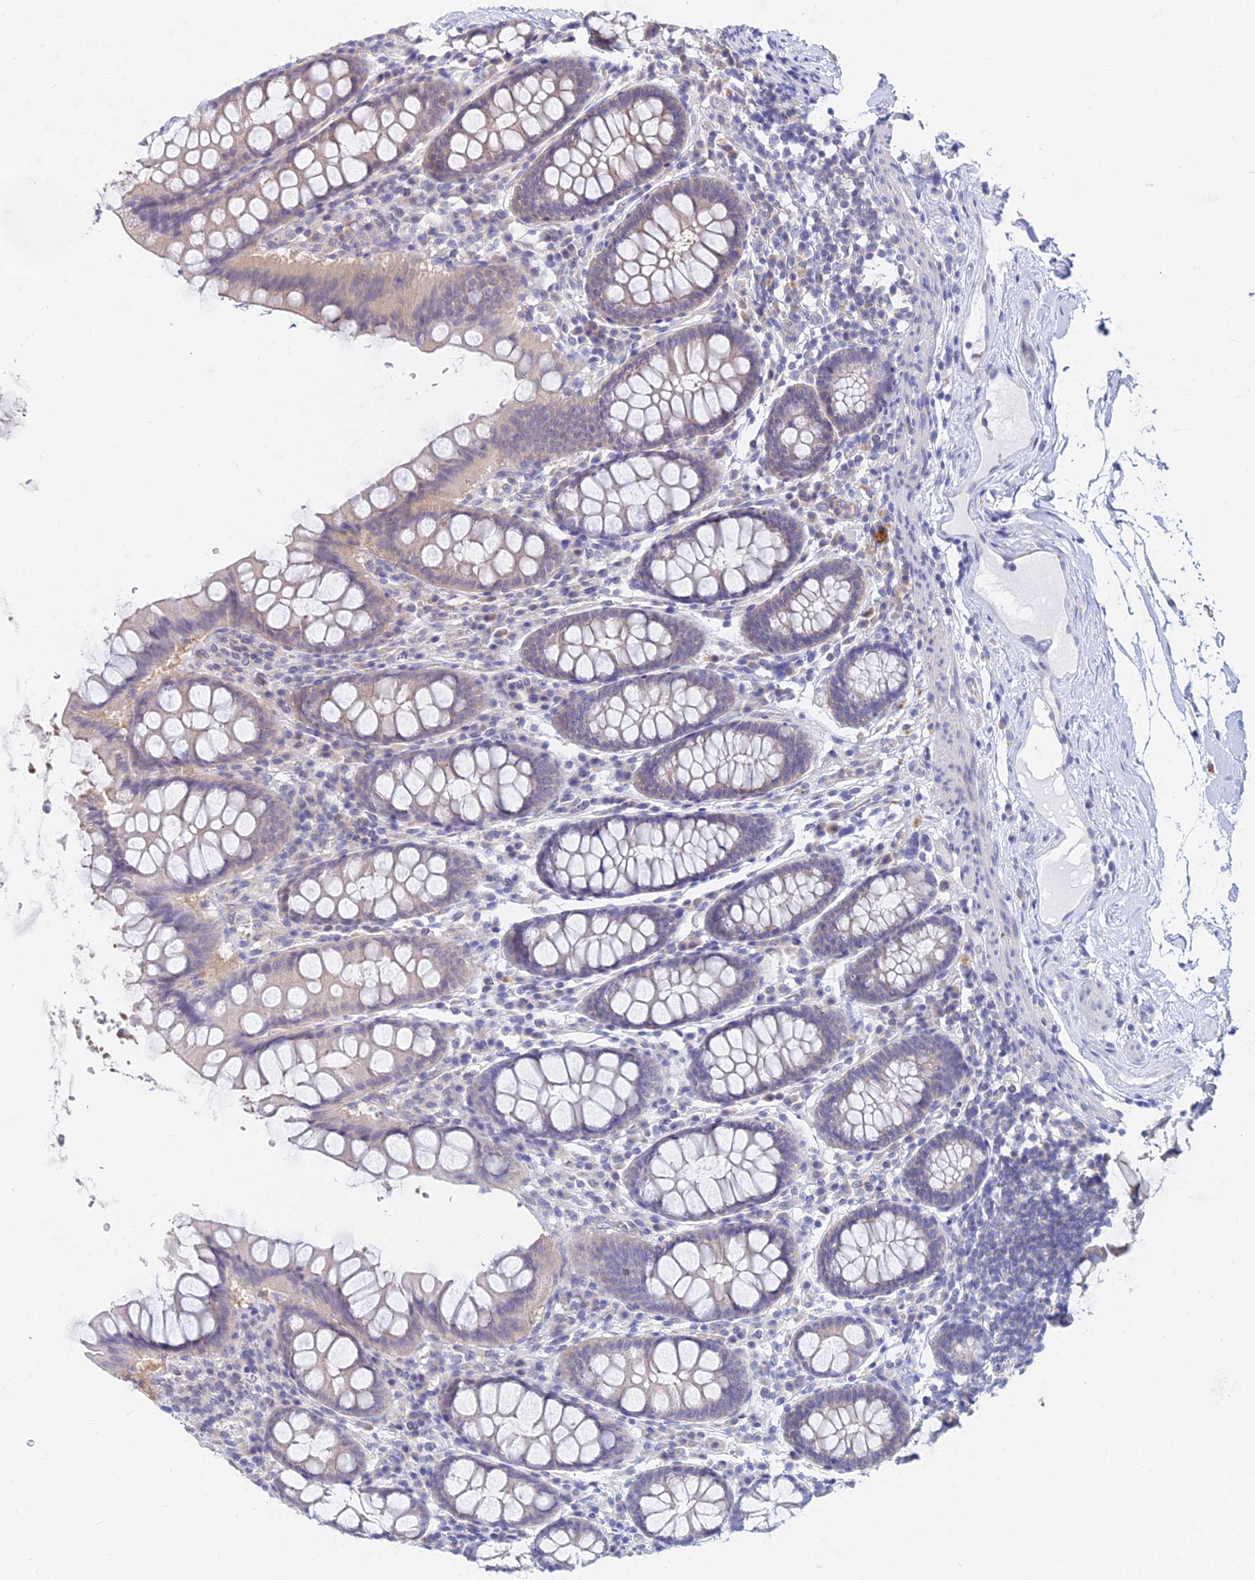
{"staining": {"intensity": "negative", "quantity": "none", "location": "none"}, "tissue": "colon", "cell_type": "Endothelial cells", "image_type": "normal", "snomed": [{"axis": "morphology", "description": "Normal tissue, NOS"}, {"axis": "topography", "description": "Colon"}], "caption": "Image shows no protein positivity in endothelial cells of unremarkable colon. (DAB (3,3'-diaminobenzidine) immunohistochemistry (IHC), high magnification).", "gene": "B3GALT4", "patient": {"sex": "female", "age": 79}}